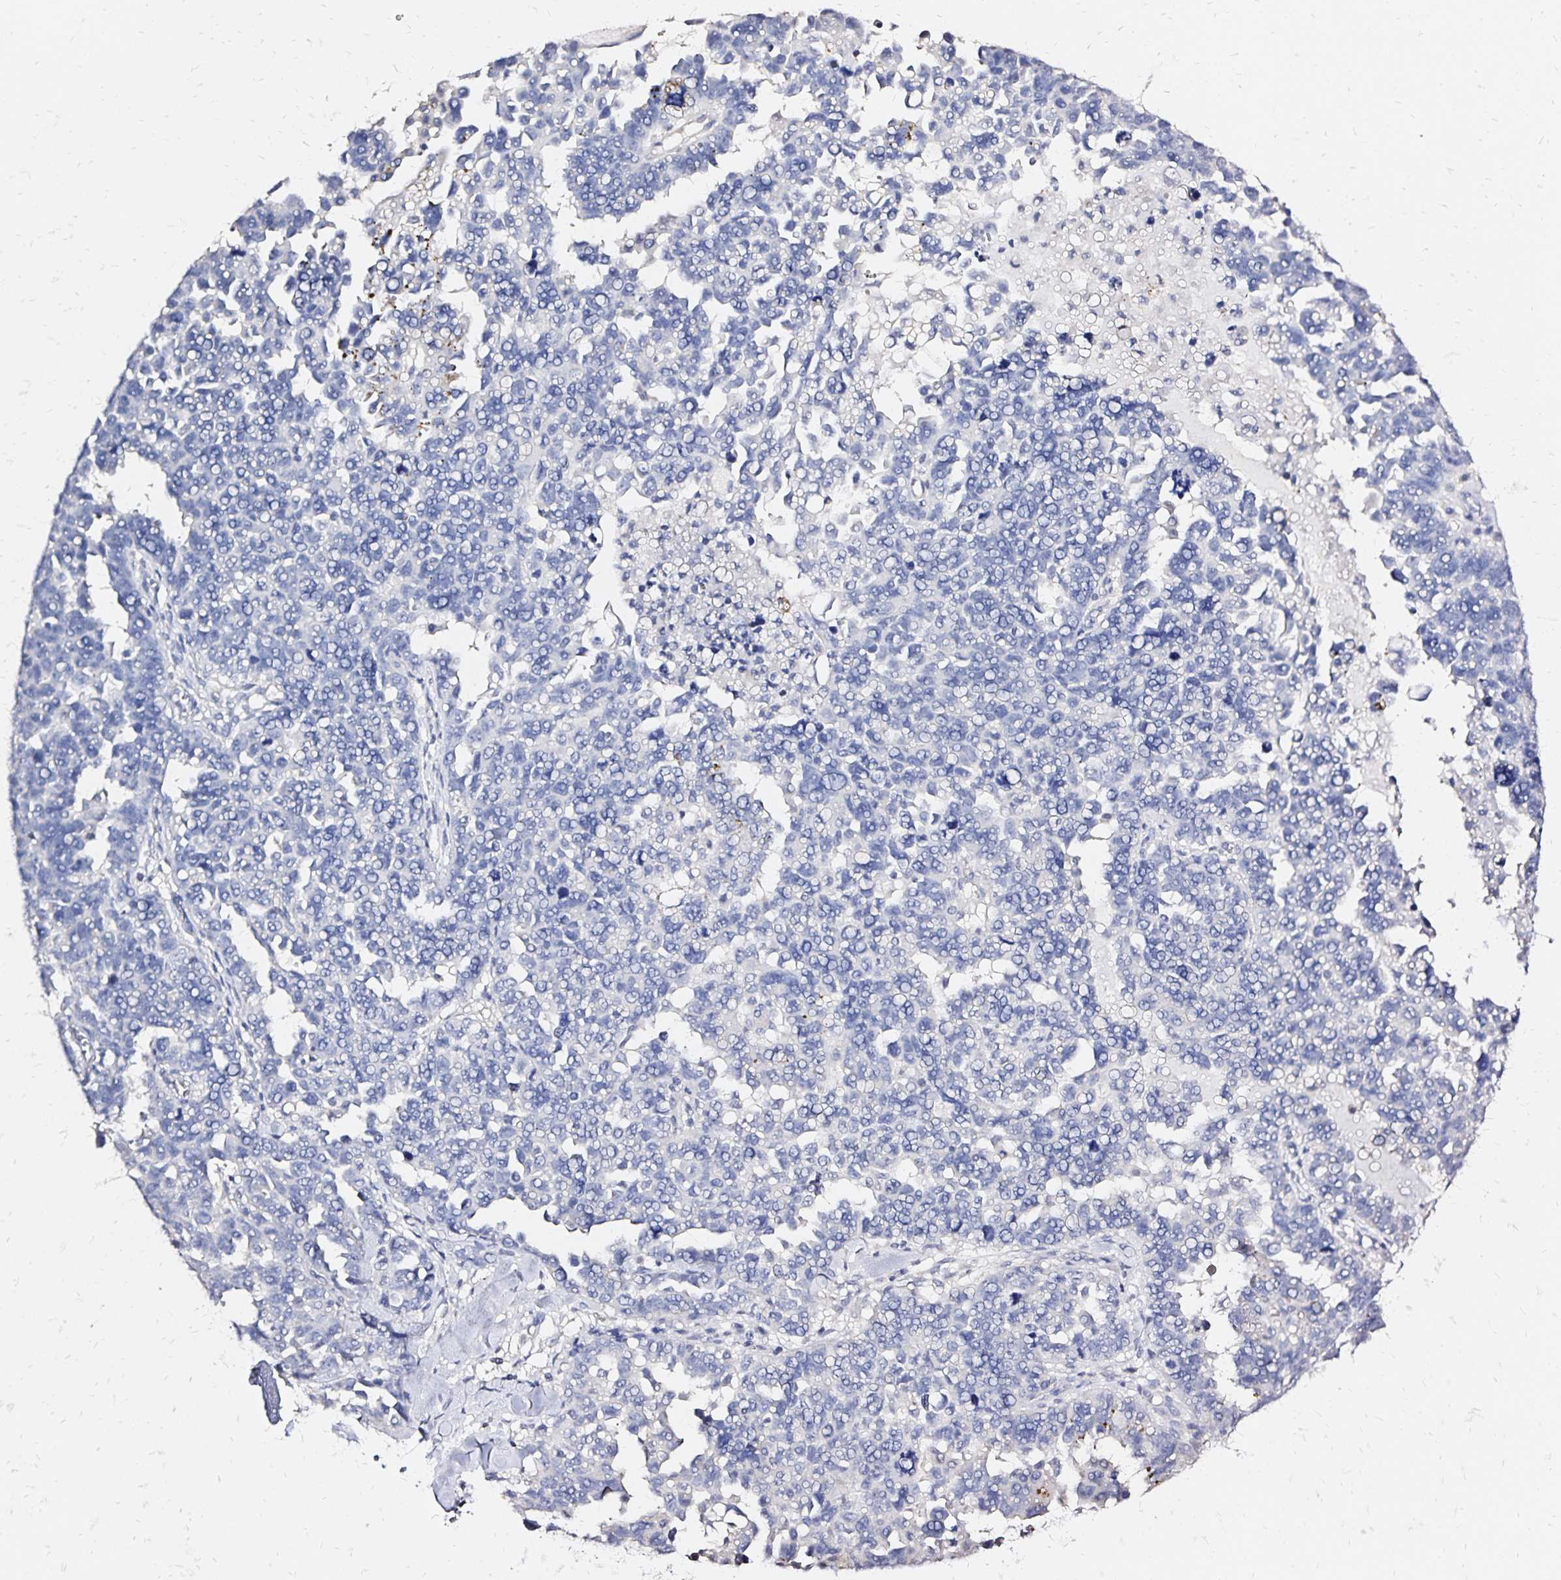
{"staining": {"intensity": "negative", "quantity": "none", "location": "none"}, "tissue": "ovarian cancer", "cell_type": "Tumor cells", "image_type": "cancer", "snomed": [{"axis": "morphology", "description": "Cystadenocarcinoma, serous, NOS"}, {"axis": "topography", "description": "Ovary"}], "caption": "The micrograph shows no significant expression in tumor cells of serous cystadenocarcinoma (ovarian). (Brightfield microscopy of DAB (3,3'-diaminobenzidine) IHC at high magnification).", "gene": "SLC5A1", "patient": {"sex": "female", "age": 69}}